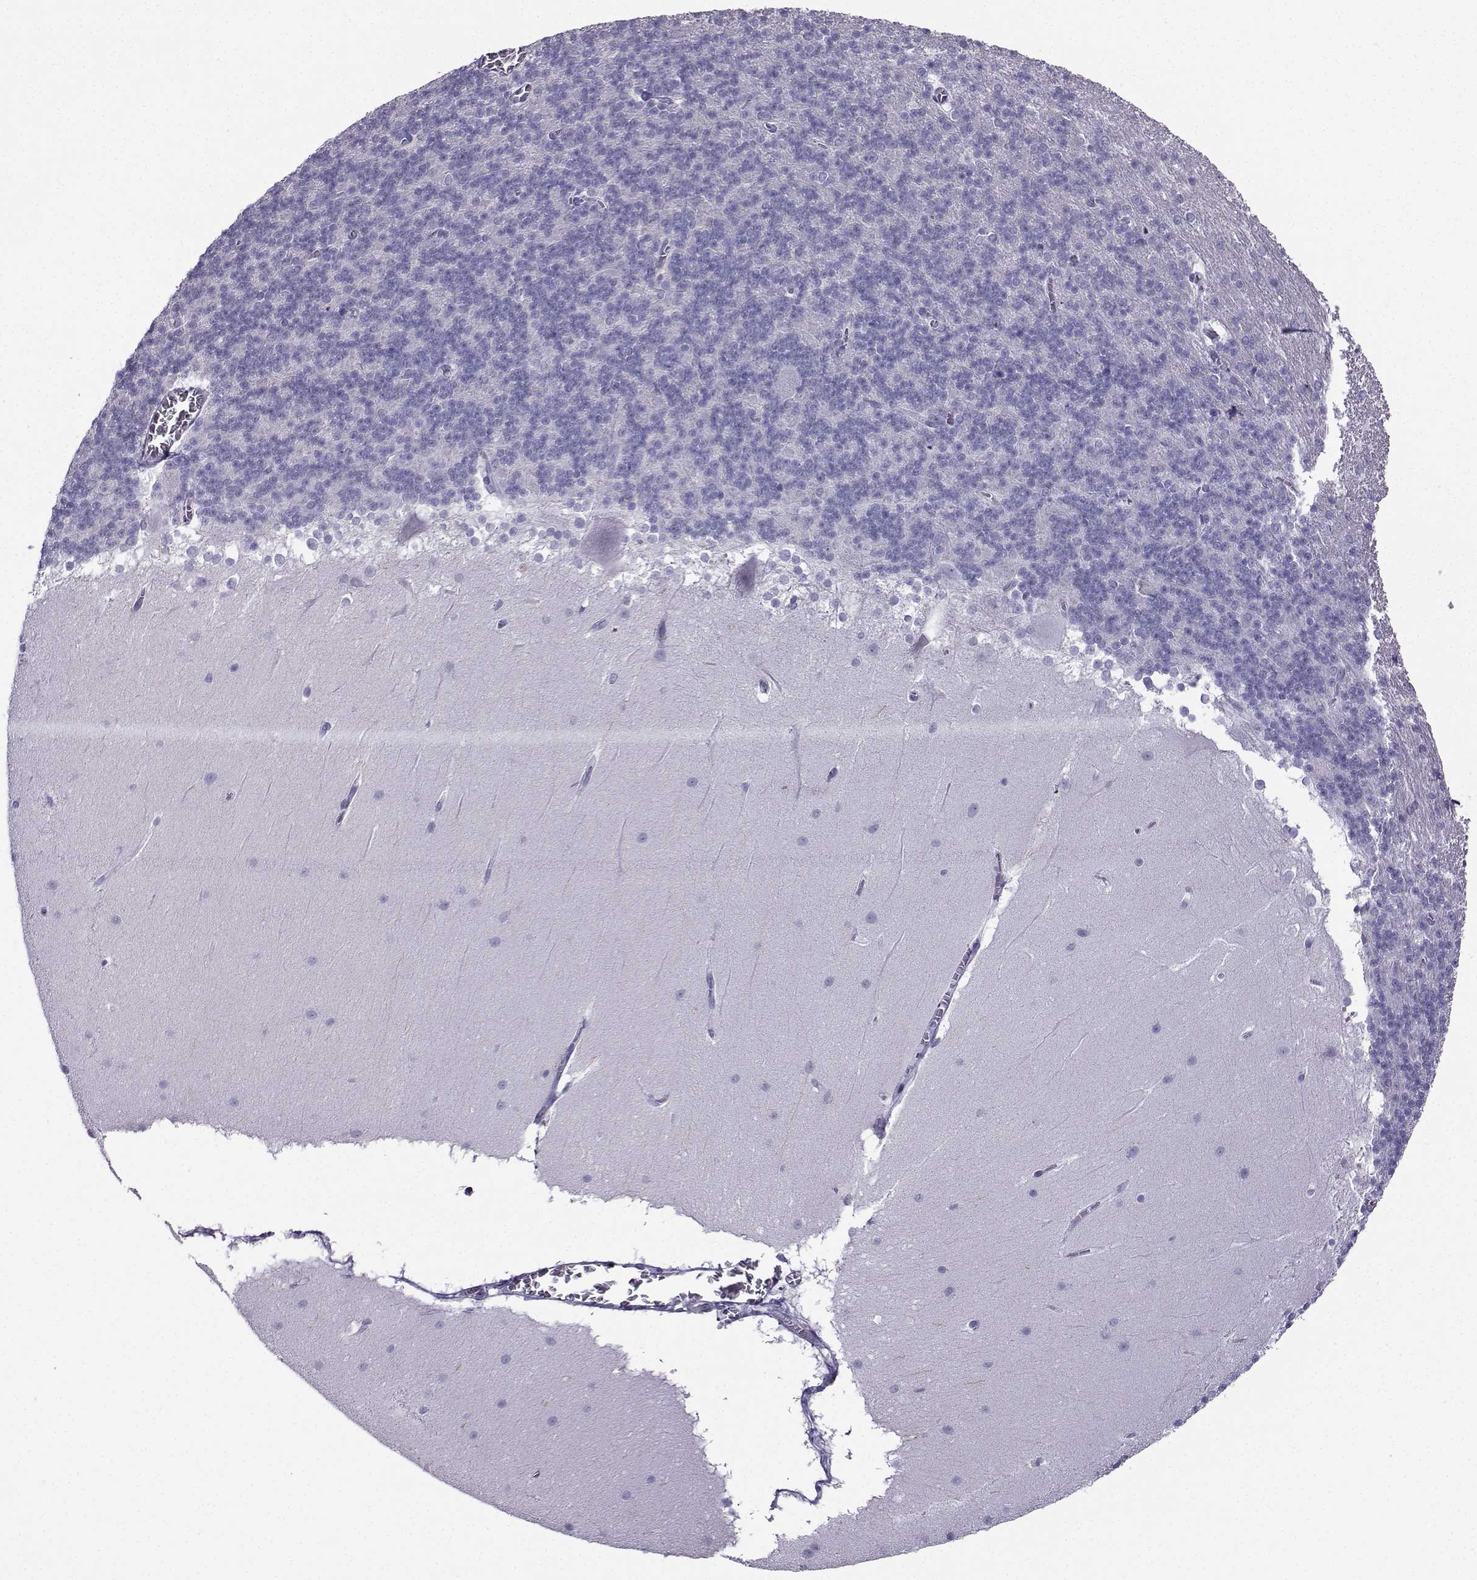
{"staining": {"intensity": "negative", "quantity": "none", "location": "none"}, "tissue": "cerebellum", "cell_type": "Cells in granular layer", "image_type": "normal", "snomed": [{"axis": "morphology", "description": "Normal tissue, NOS"}, {"axis": "topography", "description": "Cerebellum"}], "caption": "Photomicrograph shows no significant protein staining in cells in granular layer of normal cerebellum. The staining is performed using DAB brown chromogen with nuclei counter-stained in using hematoxylin.", "gene": "KIF17", "patient": {"sex": "female", "age": 19}}